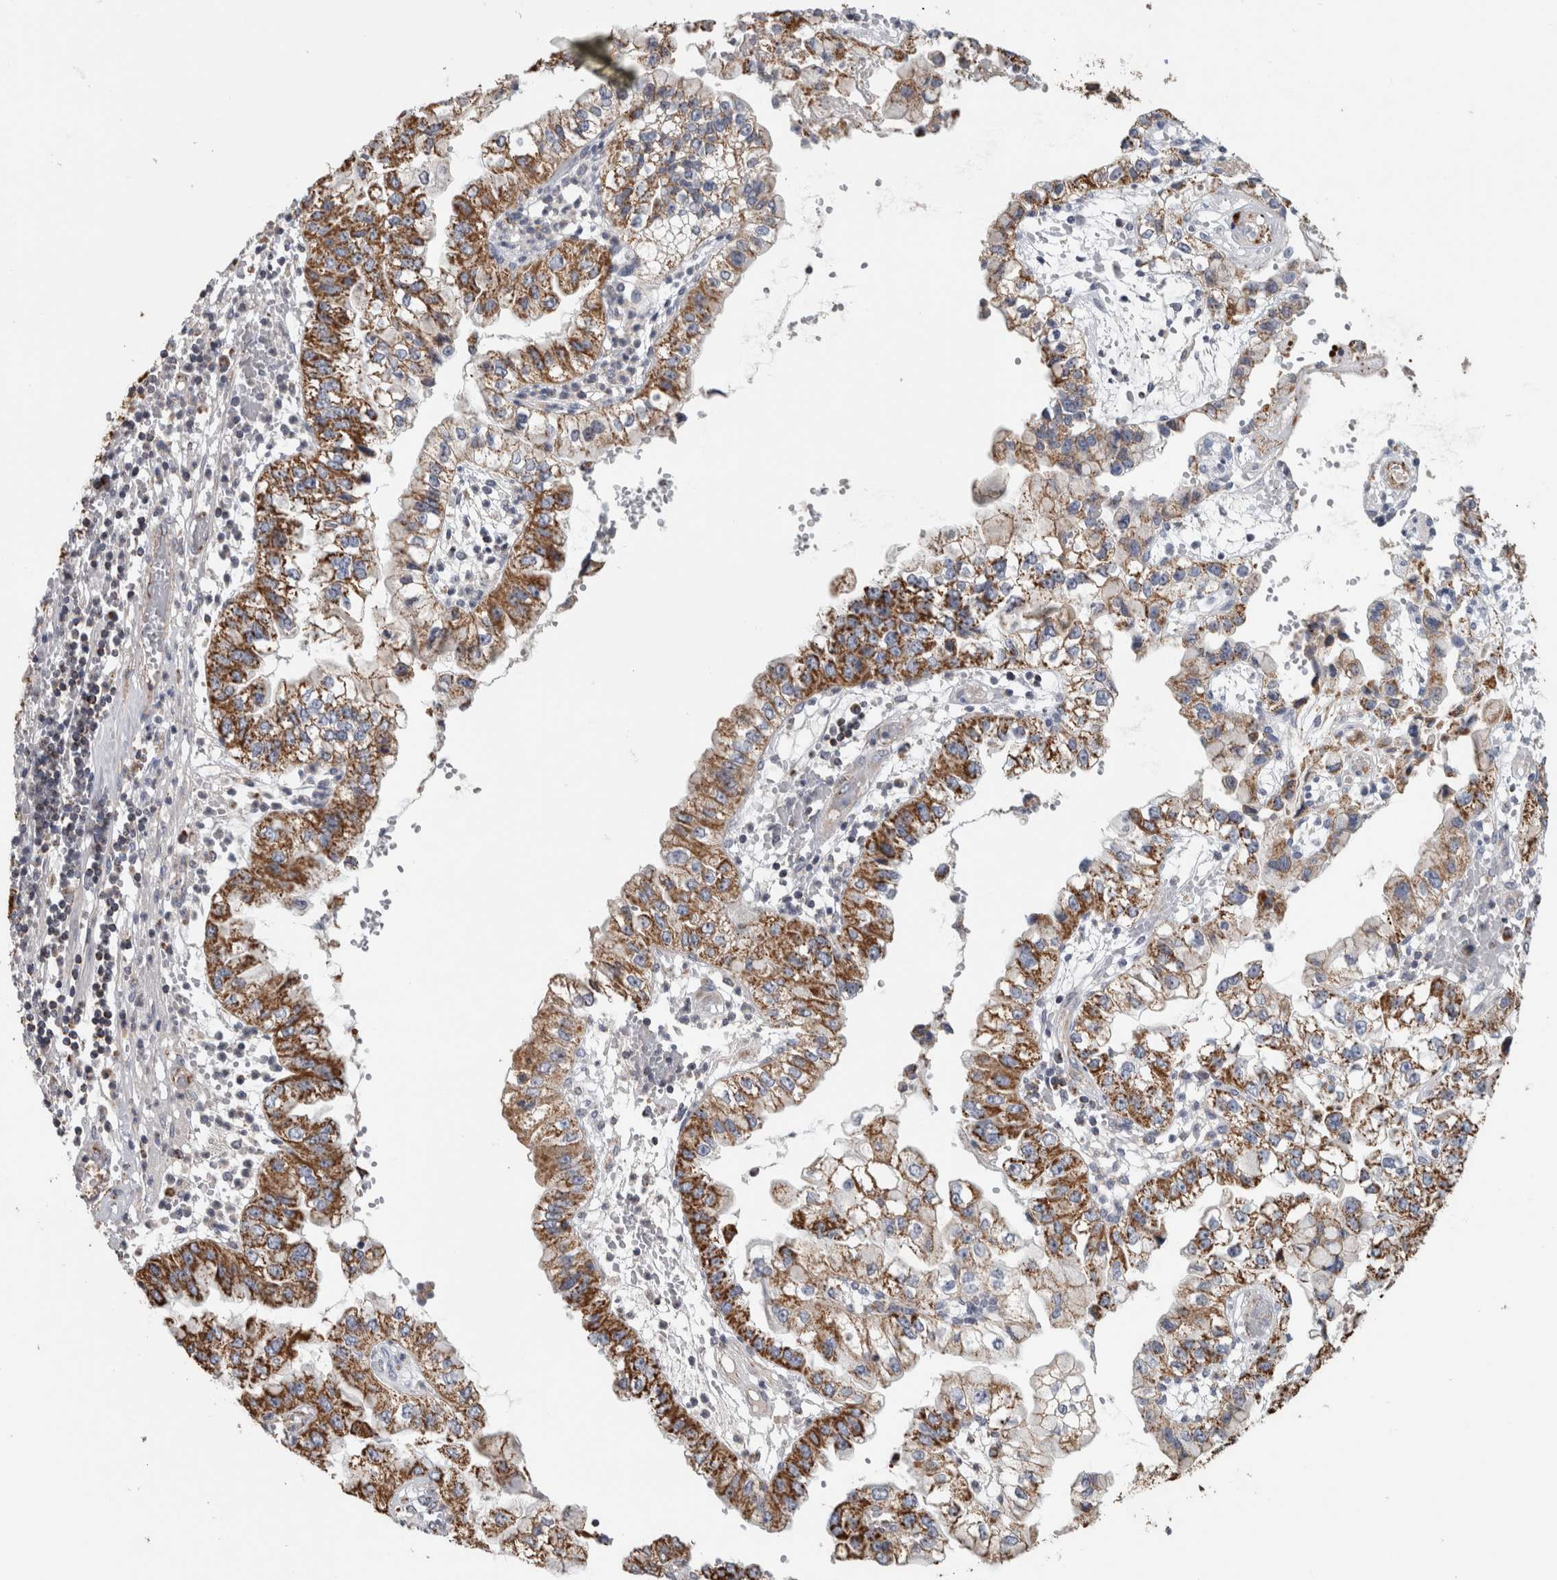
{"staining": {"intensity": "moderate", "quantity": ">75%", "location": "cytoplasmic/membranous"}, "tissue": "liver cancer", "cell_type": "Tumor cells", "image_type": "cancer", "snomed": [{"axis": "morphology", "description": "Cholangiocarcinoma"}, {"axis": "topography", "description": "Liver"}], "caption": "This image exhibits liver cancer (cholangiocarcinoma) stained with immunohistochemistry to label a protein in brown. The cytoplasmic/membranous of tumor cells show moderate positivity for the protein. Nuclei are counter-stained blue.", "gene": "ST8SIA1", "patient": {"sex": "female", "age": 79}}